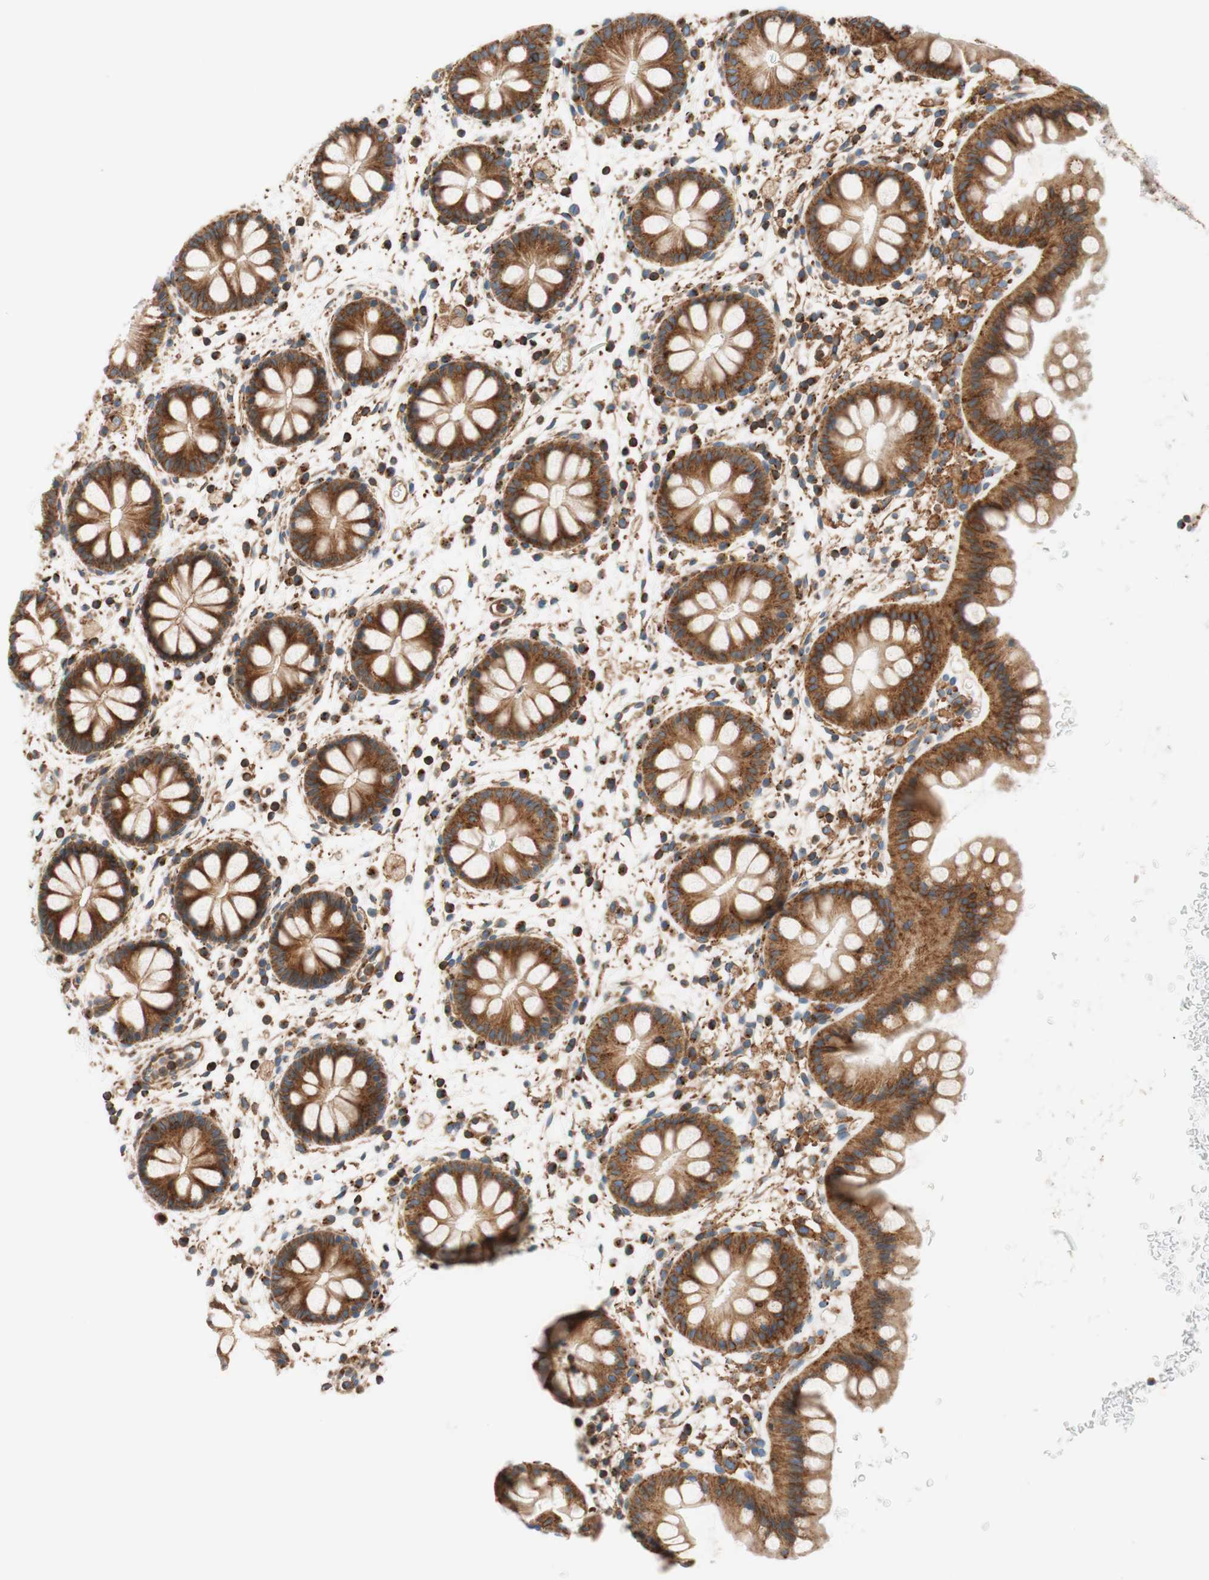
{"staining": {"intensity": "strong", "quantity": ">75%", "location": "cytoplasmic/membranous"}, "tissue": "rectum", "cell_type": "Glandular cells", "image_type": "normal", "snomed": [{"axis": "morphology", "description": "Normal tissue, NOS"}, {"axis": "topography", "description": "Rectum"}], "caption": "This is a micrograph of immunohistochemistry staining of unremarkable rectum, which shows strong positivity in the cytoplasmic/membranous of glandular cells.", "gene": "VPS26A", "patient": {"sex": "female", "age": 24}}